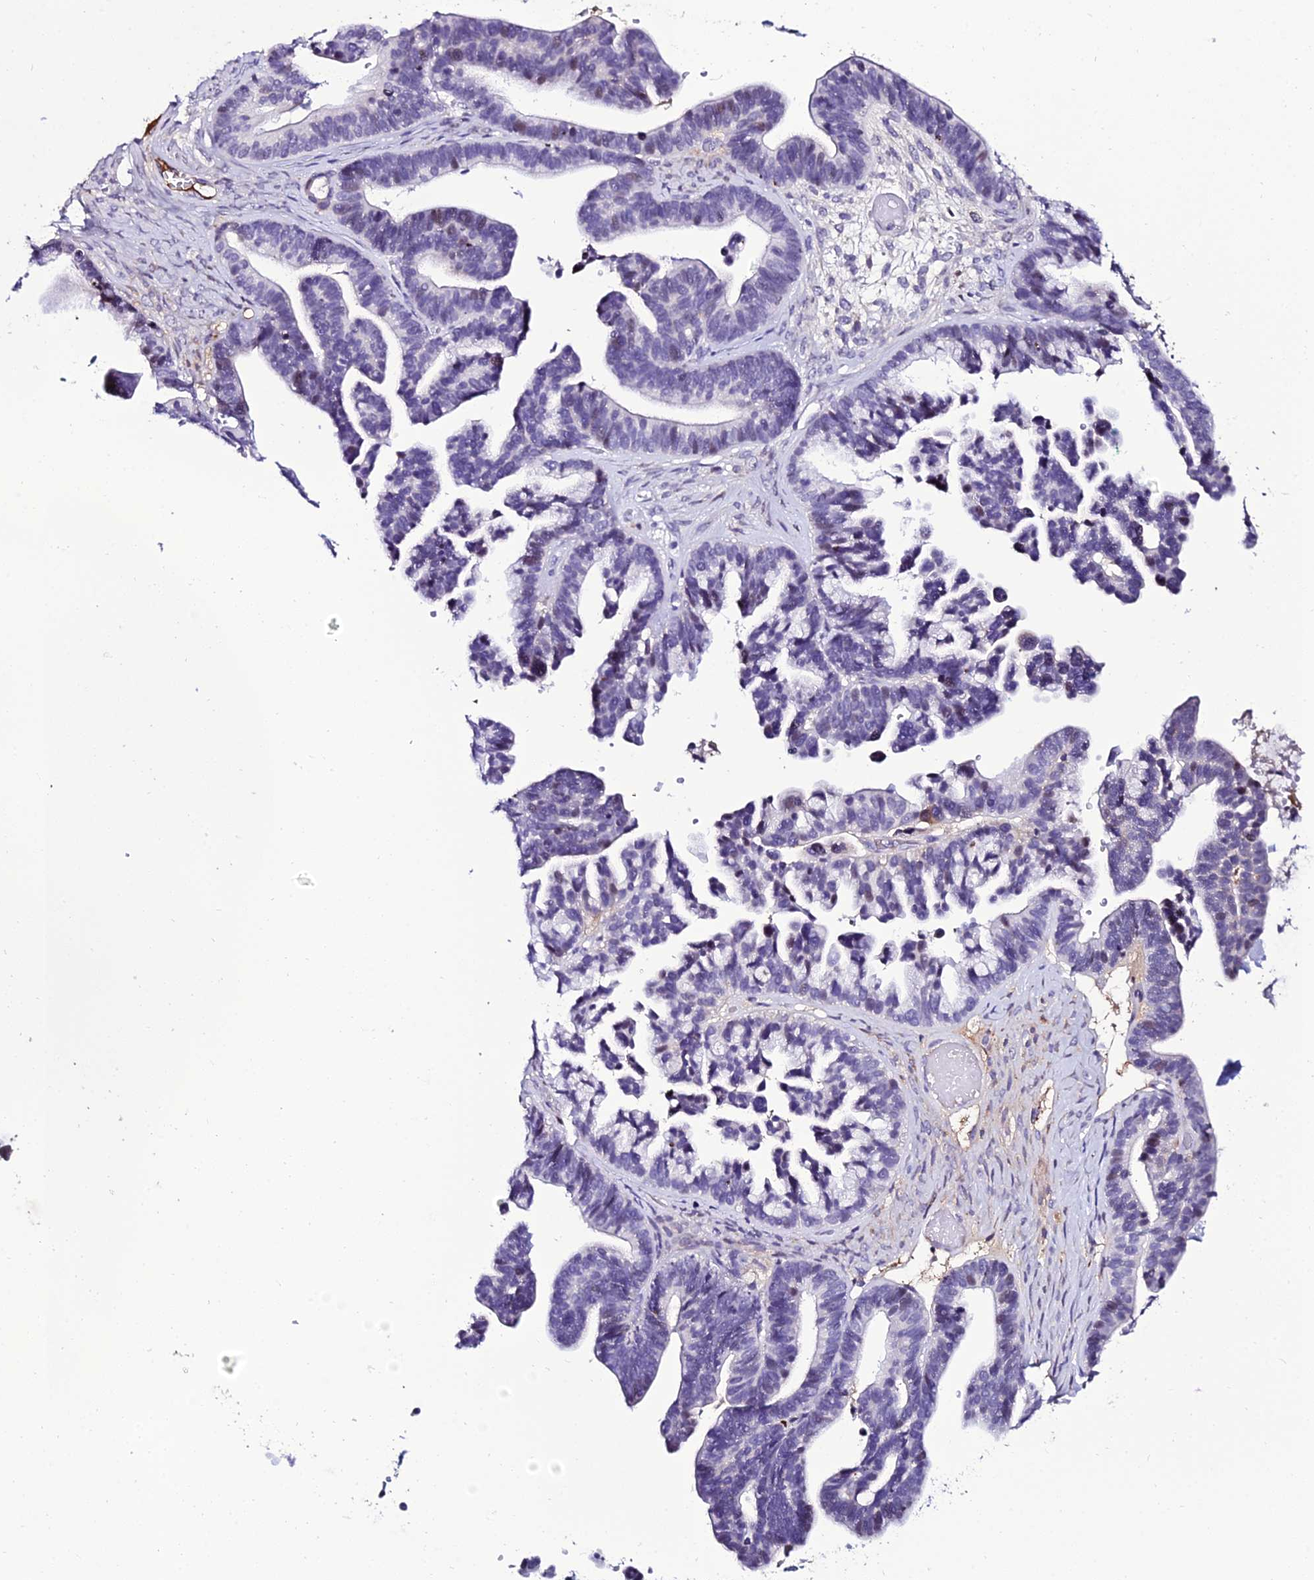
{"staining": {"intensity": "weak", "quantity": "<25%", "location": "nuclear"}, "tissue": "ovarian cancer", "cell_type": "Tumor cells", "image_type": "cancer", "snomed": [{"axis": "morphology", "description": "Cystadenocarcinoma, serous, NOS"}, {"axis": "topography", "description": "Ovary"}], "caption": "Ovarian cancer (serous cystadenocarcinoma) stained for a protein using immunohistochemistry (IHC) exhibits no positivity tumor cells.", "gene": "DEFB132", "patient": {"sex": "female", "age": 56}}